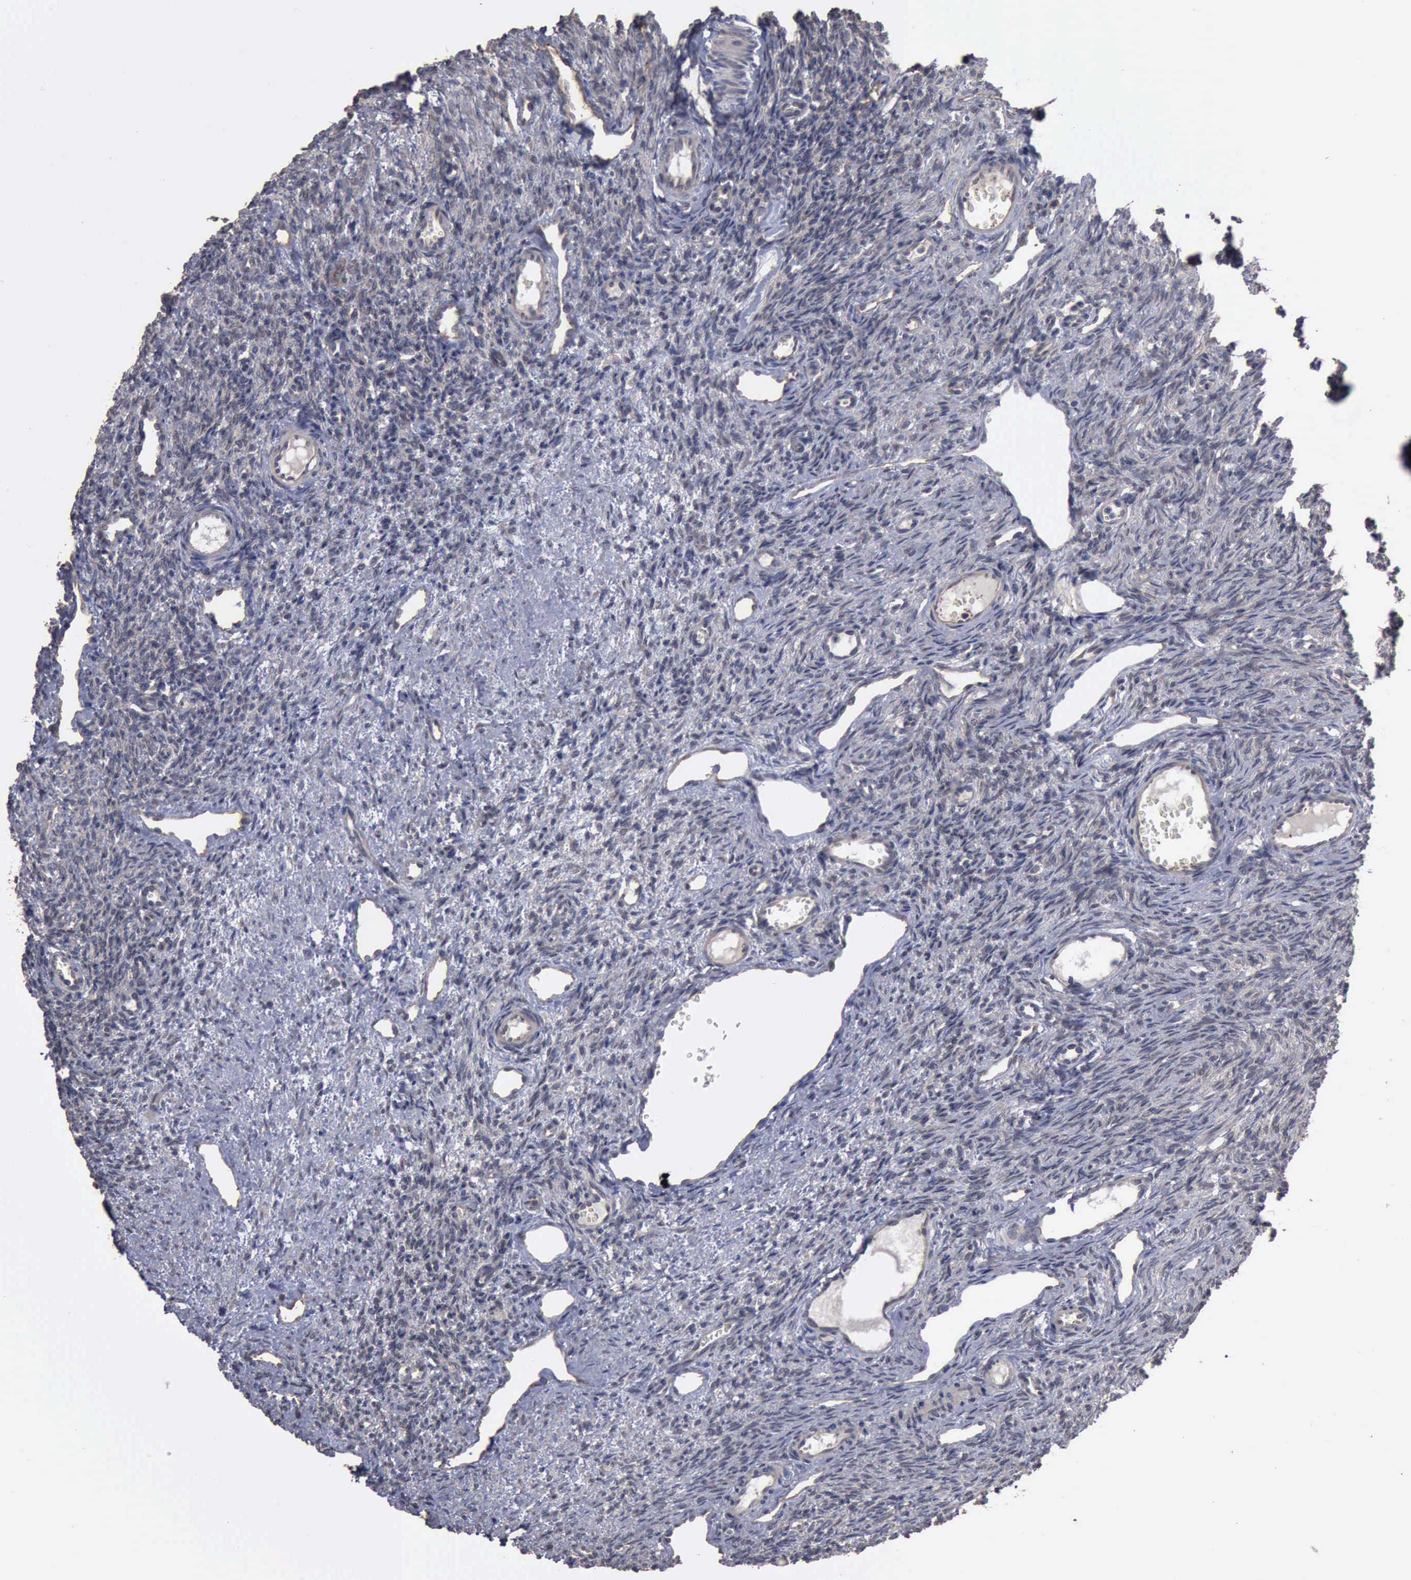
{"staining": {"intensity": "negative", "quantity": "none", "location": "none"}, "tissue": "ovary", "cell_type": "Follicle cells", "image_type": "normal", "snomed": [{"axis": "morphology", "description": "Normal tissue, NOS"}, {"axis": "topography", "description": "Ovary"}], "caption": "Image shows no protein positivity in follicle cells of normal ovary. (Immunohistochemistry, brightfield microscopy, high magnification).", "gene": "CRKL", "patient": {"sex": "female", "age": 33}}